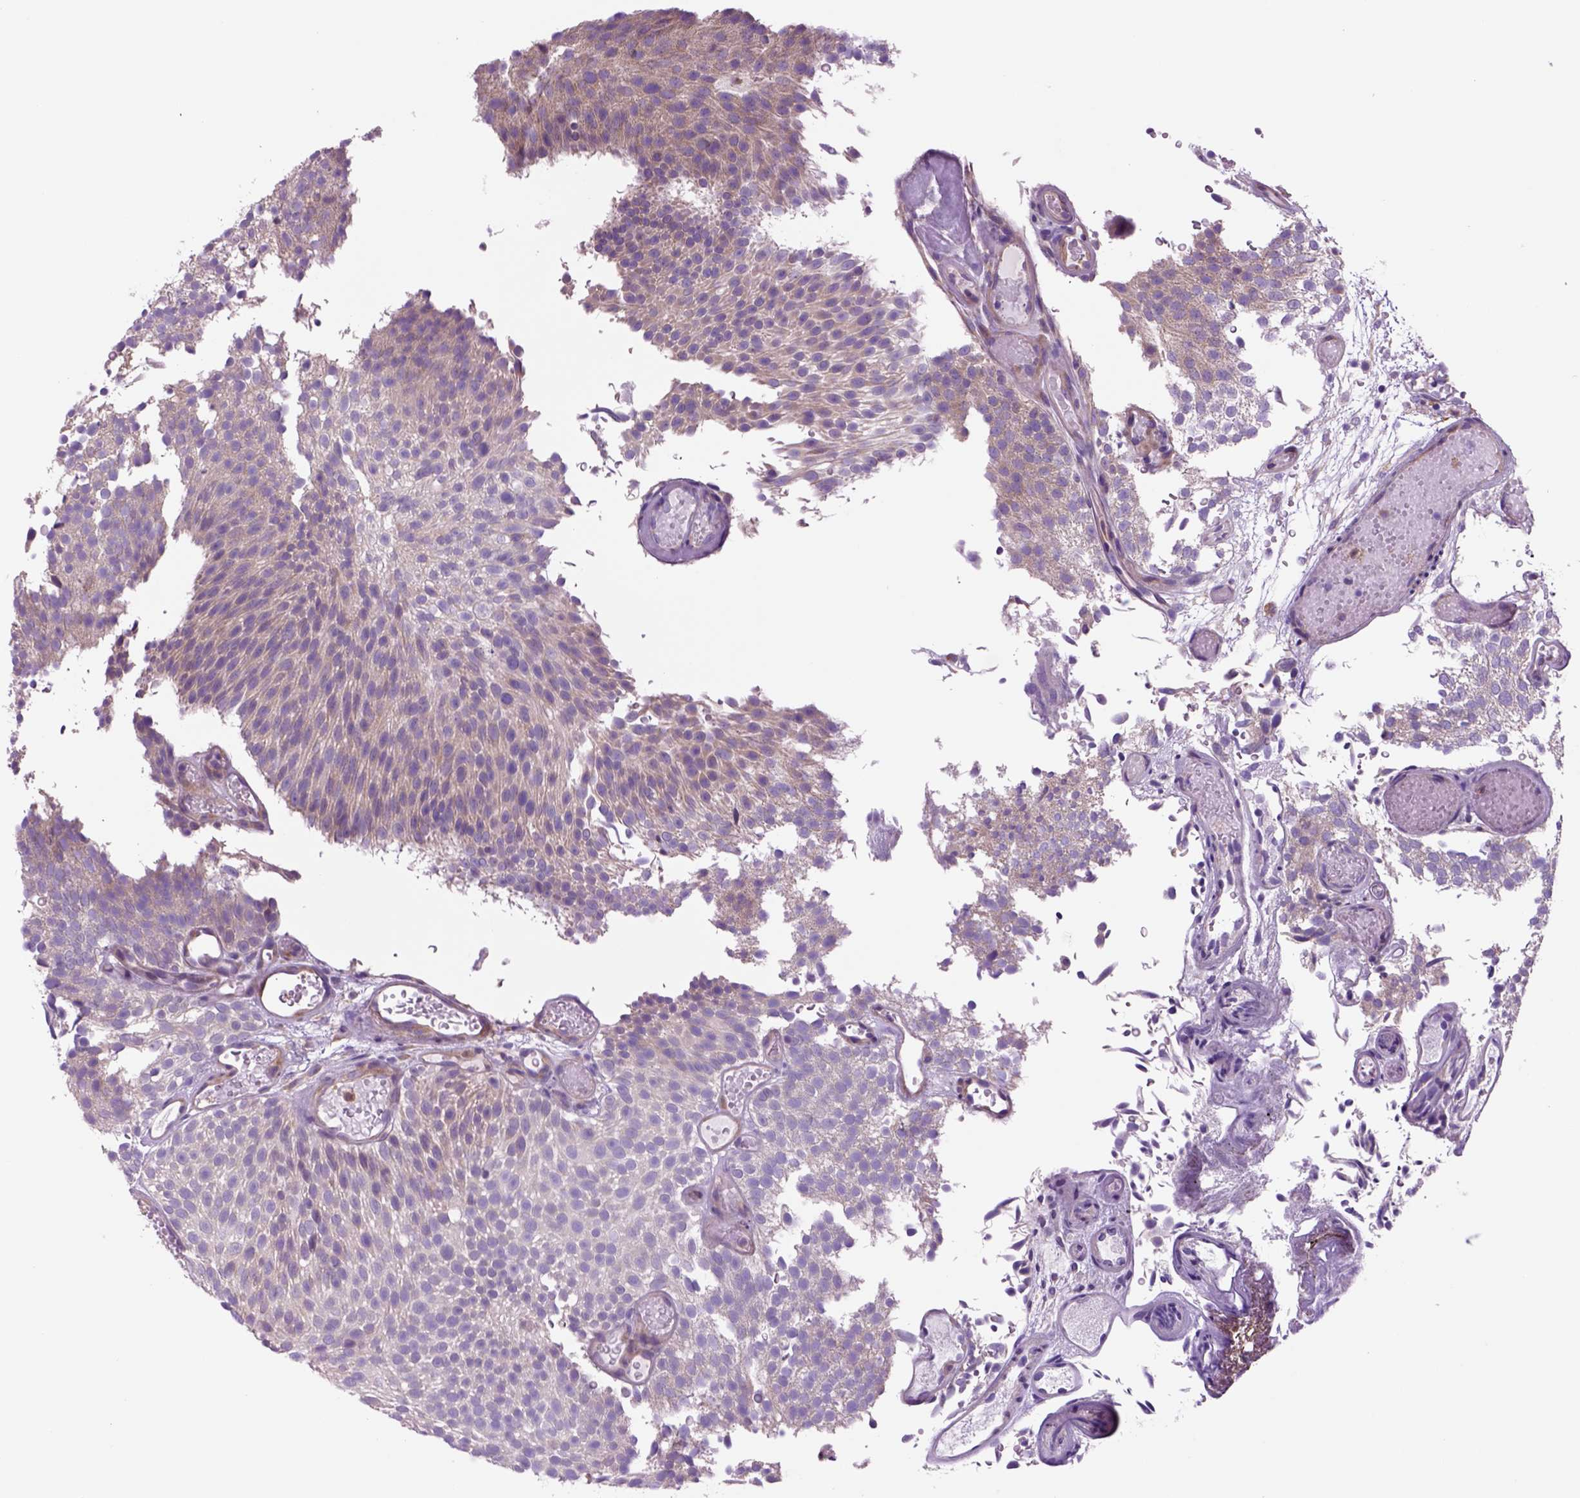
{"staining": {"intensity": "negative", "quantity": "none", "location": "none"}, "tissue": "urothelial cancer", "cell_type": "Tumor cells", "image_type": "cancer", "snomed": [{"axis": "morphology", "description": "Urothelial carcinoma, Low grade"}, {"axis": "topography", "description": "Urinary bladder"}], "caption": "This is an IHC histopathology image of human urothelial carcinoma (low-grade). There is no positivity in tumor cells.", "gene": "PIAS3", "patient": {"sex": "male", "age": 78}}